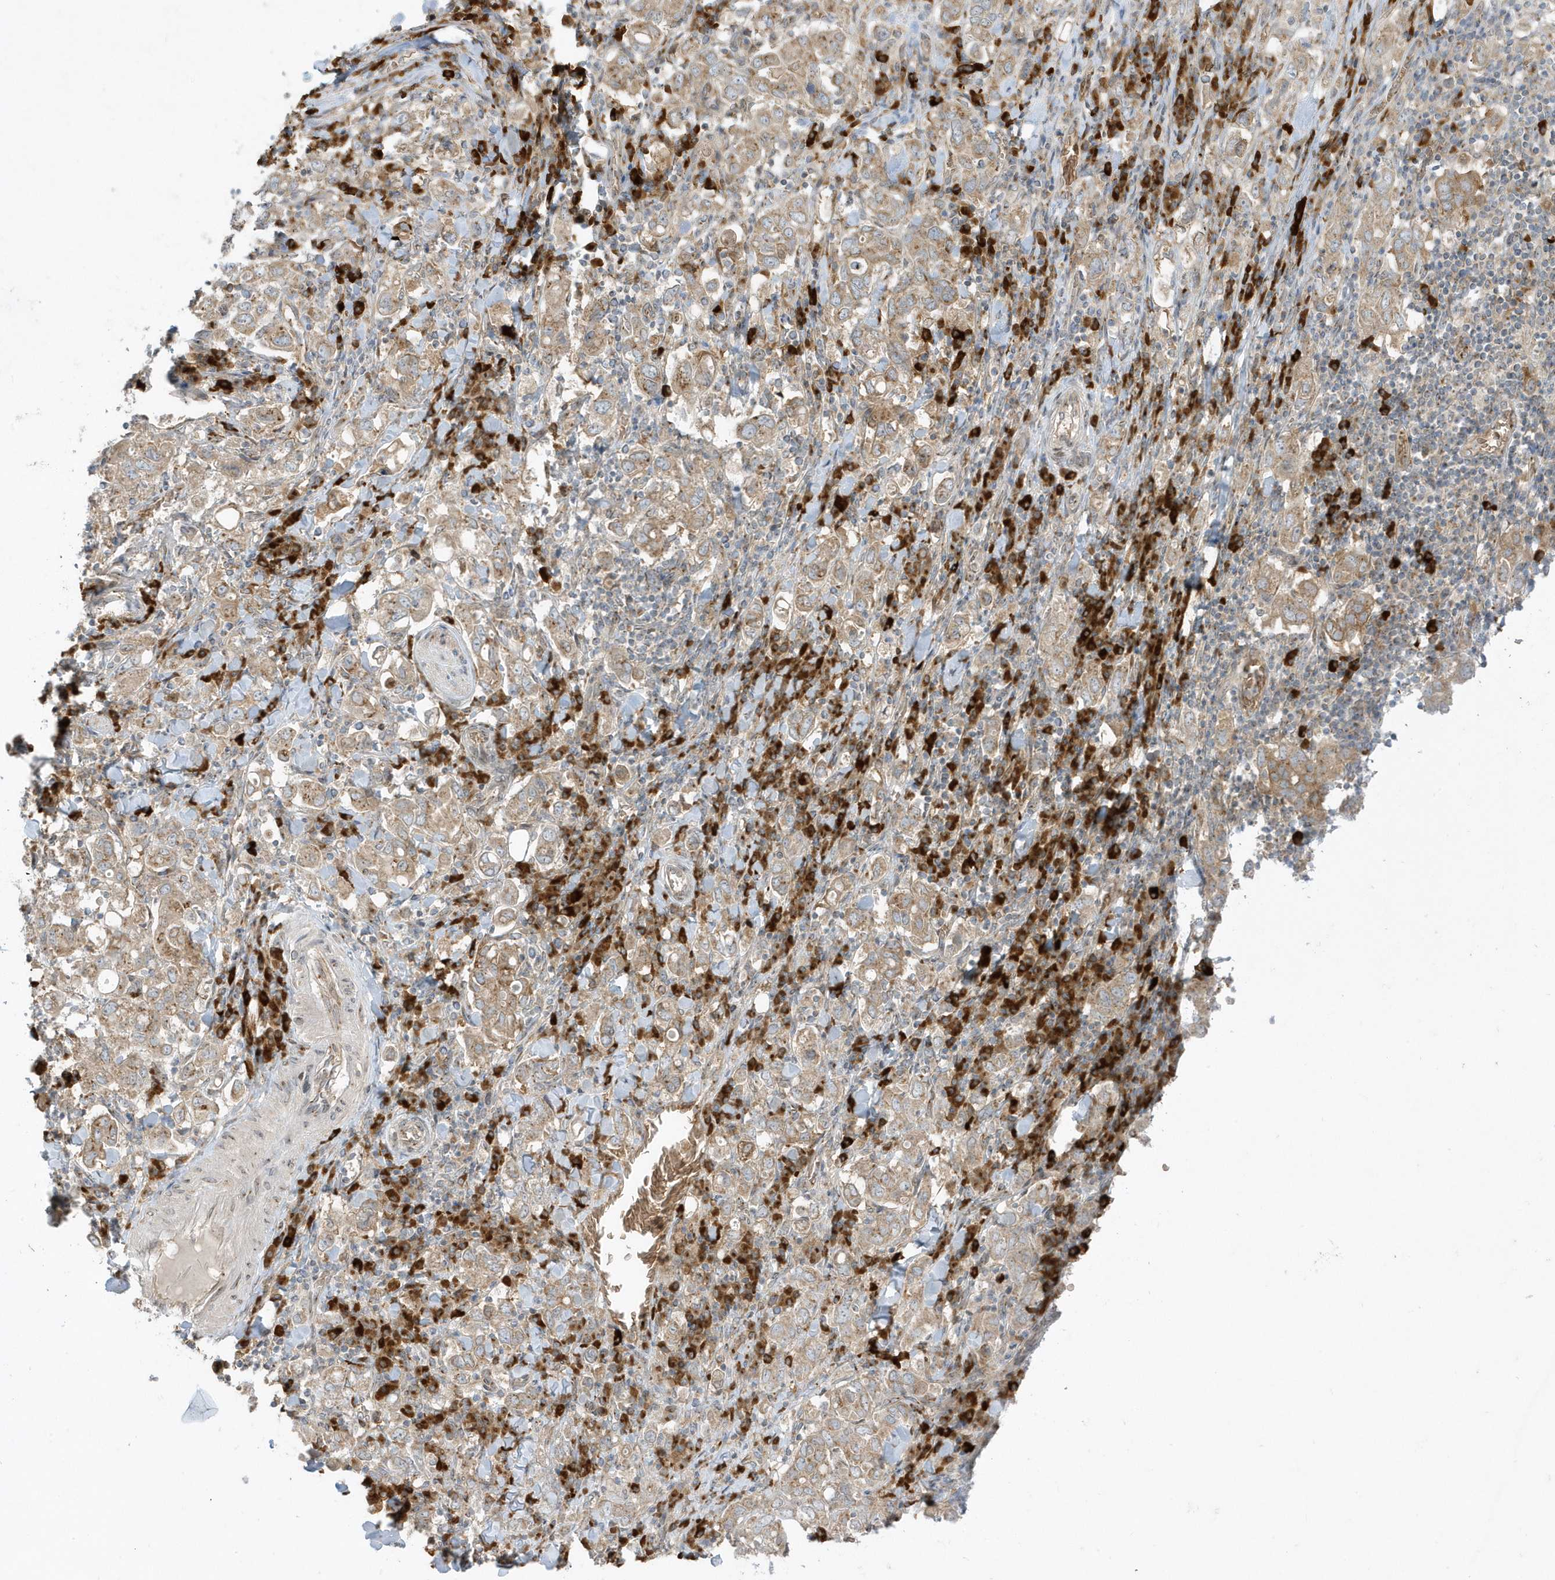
{"staining": {"intensity": "moderate", "quantity": ">75%", "location": "cytoplasmic/membranous"}, "tissue": "stomach cancer", "cell_type": "Tumor cells", "image_type": "cancer", "snomed": [{"axis": "morphology", "description": "Adenocarcinoma, NOS"}, {"axis": "topography", "description": "Stomach, upper"}], "caption": "Immunohistochemistry (IHC) histopathology image of stomach cancer (adenocarcinoma) stained for a protein (brown), which reveals medium levels of moderate cytoplasmic/membranous positivity in about >75% of tumor cells.", "gene": "RPP40", "patient": {"sex": "male", "age": 62}}